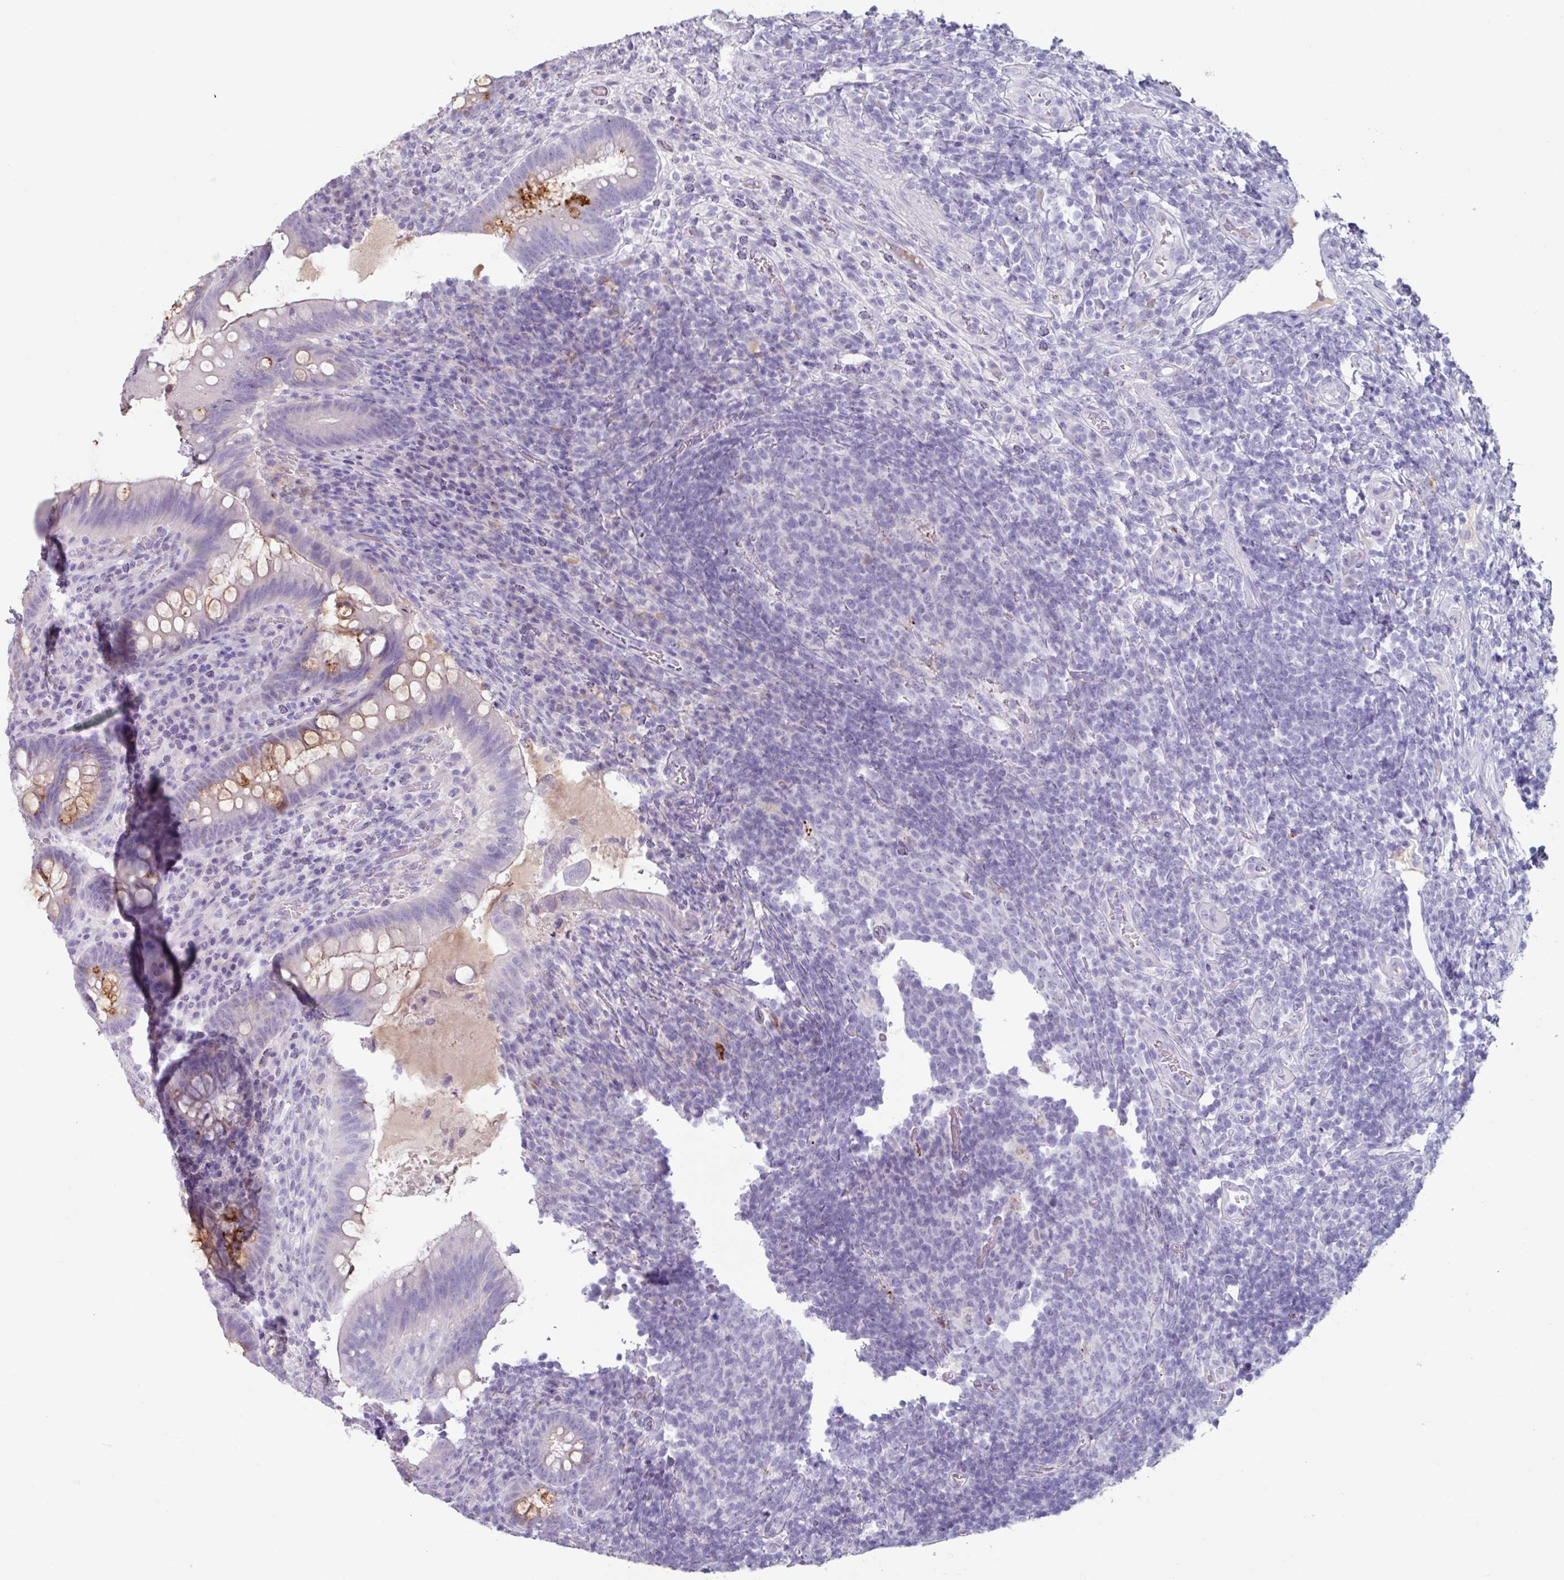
{"staining": {"intensity": "strong", "quantity": "<25%", "location": "cytoplasmic/membranous"}, "tissue": "appendix", "cell_type": "Glandular cells", "image_type": "normal", "snomed": [{"axis": "morphology", "description": "Normal tissue, NOS"}, {"axis": "topography", "description": "Appendix"}], "caption": "Human appendix stained for a protein (brown) reveals strong cytoplasmic/membranous positive positivity in about <25% of glandular cells.", "gene": "OR2T10", "patient": {"sex": "female", "age": 43}}